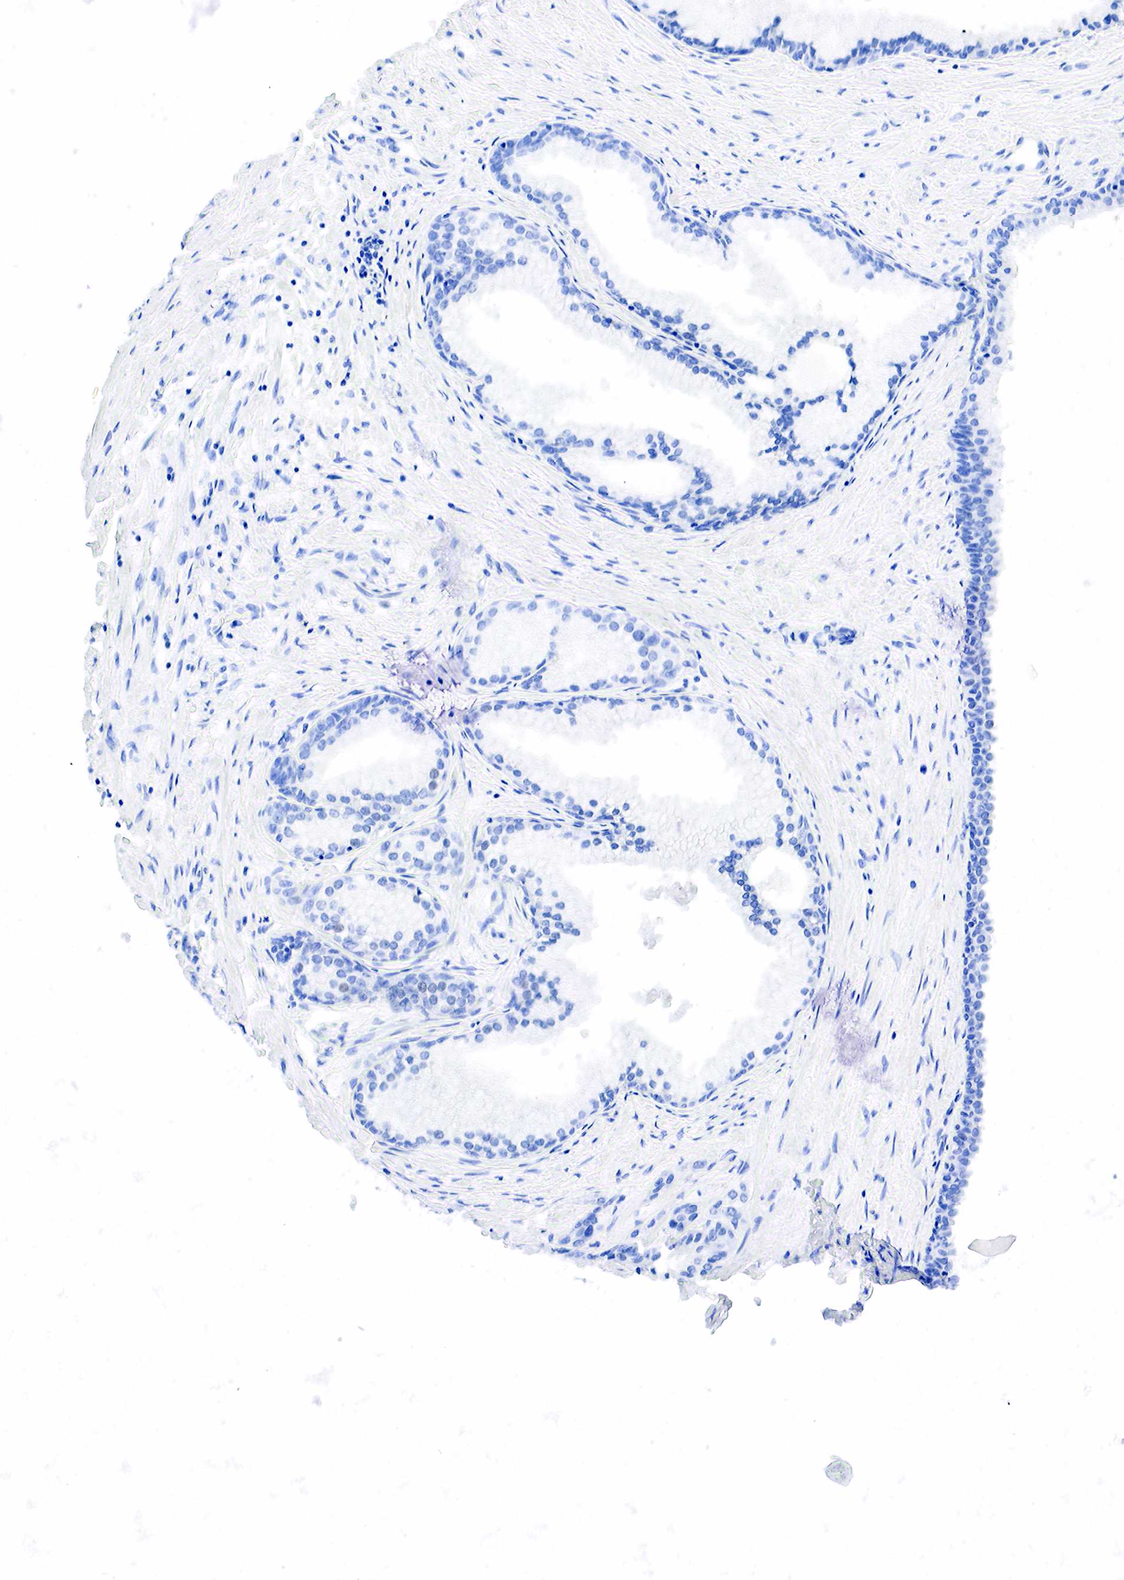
{"staining": {"intensity": "negative", "quantity": "none", "location": "none"}, "tissue": "prostate cancer", "cell_type": "Tumor cells", "image_type": "cancer", "snomed": [{"axis": "morphology", "description": "Adenocarcinoma, High grade"}, {"axis": "topography", "description": "Prostate"}], "caption": "A histopathology image of human prostate cancer (adenocarcinoma (high-grade)) is negative for staining in tumor cells.", "gene": "PTH", "patient": {"sex": "male", "age": 64}}